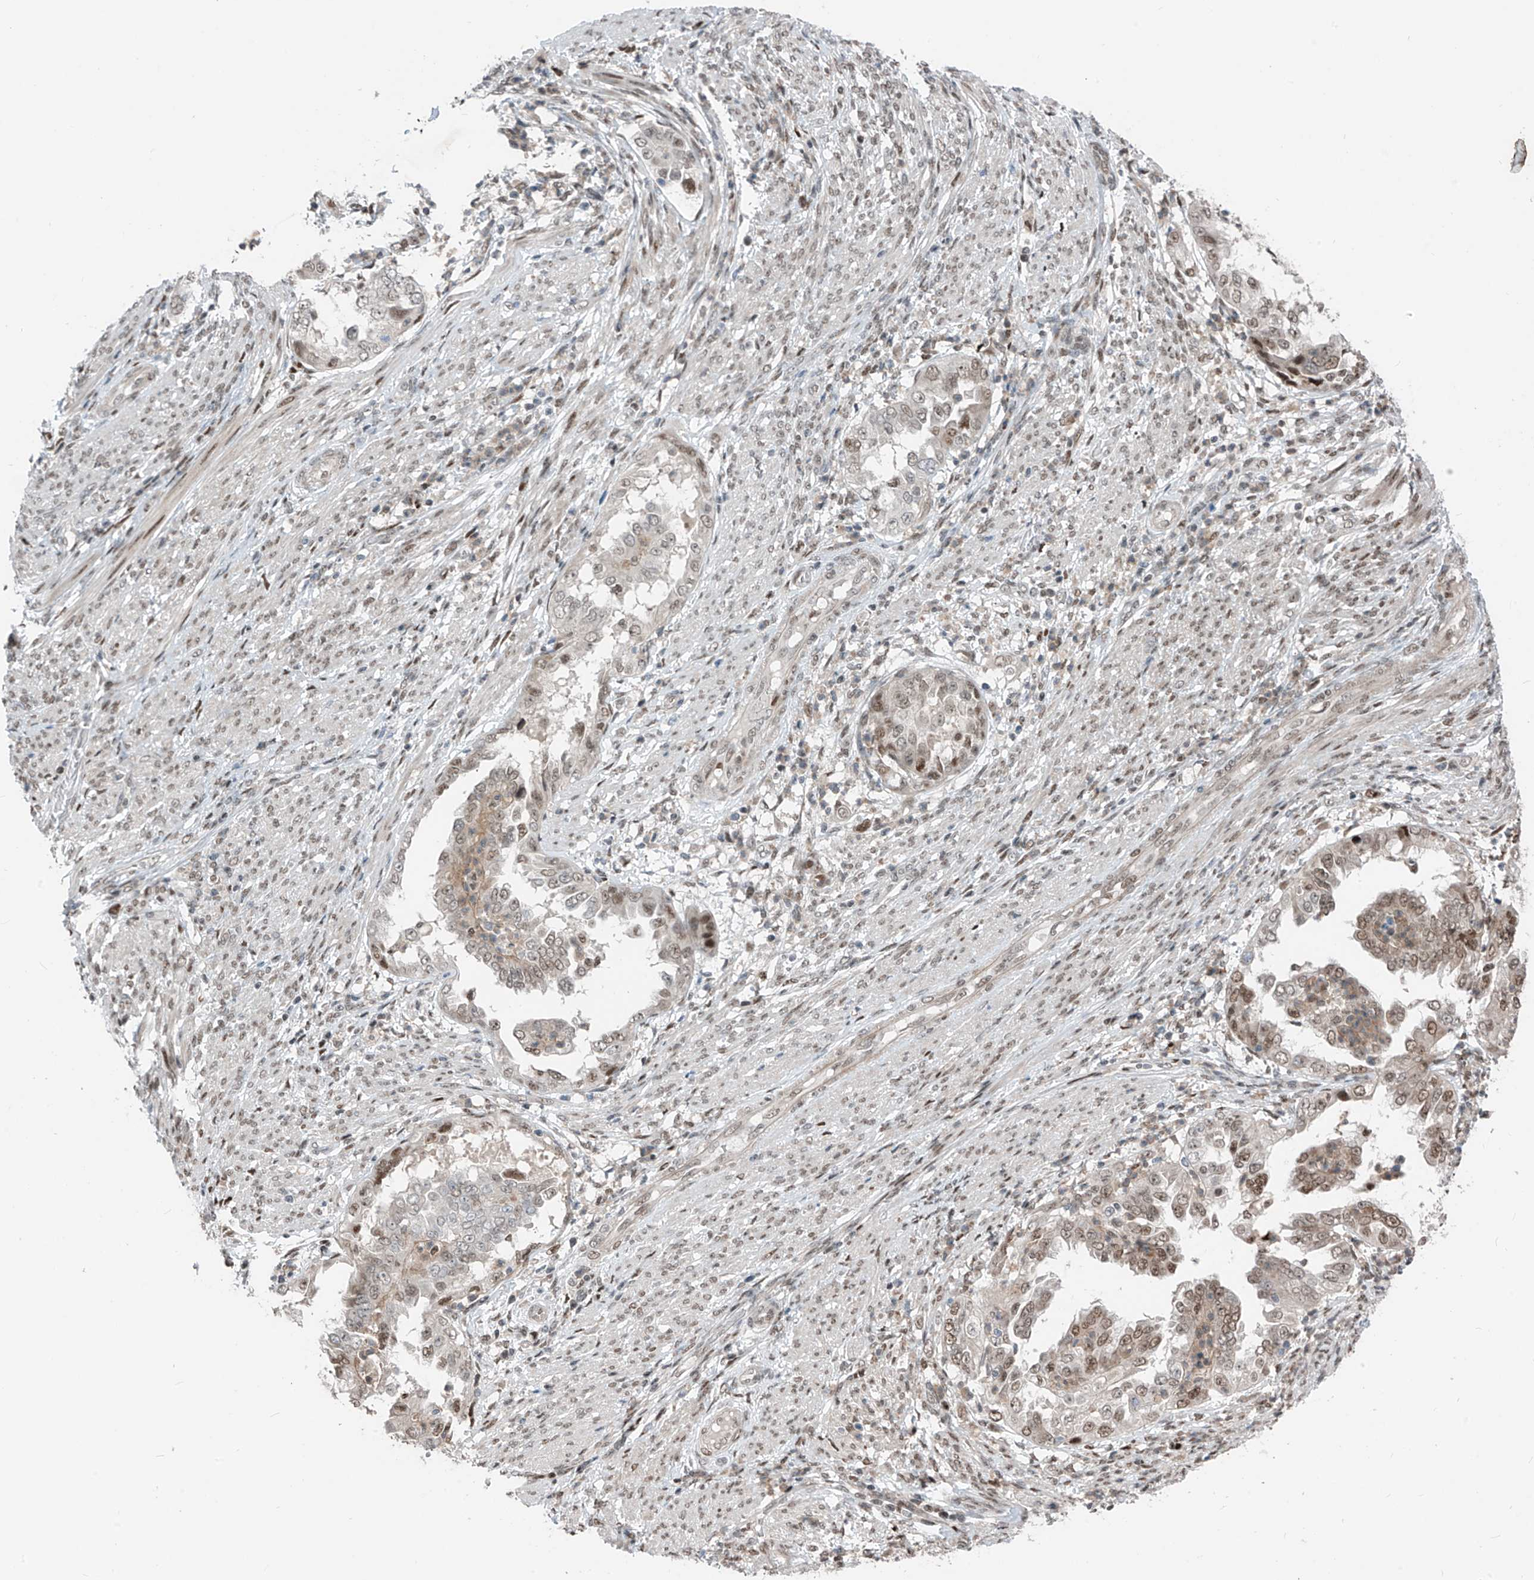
{"staining": {"intensity": "moderate", "quantity": "25%-75%", "location": "nuclear"}, "tissue": "endometrial cancer", "cell_type": "Tumor cells", "image_type": "cancer", "snomed": [{"axis": "morphology", "description": "Adenocarcinoma, NOS"}, {"axis": "topography", "description": "Endometrium"}], "caption": "This image shows endometrial adenocarcinoma stained with immunohistochemistry (IHC) to label a protein in brown. The nuclear of tumor cells show moderate positivity for the protein. Nuclei are counter-stained blue.", "gene": "RBP7", "patient": {"sex": "female", "age": 85}}